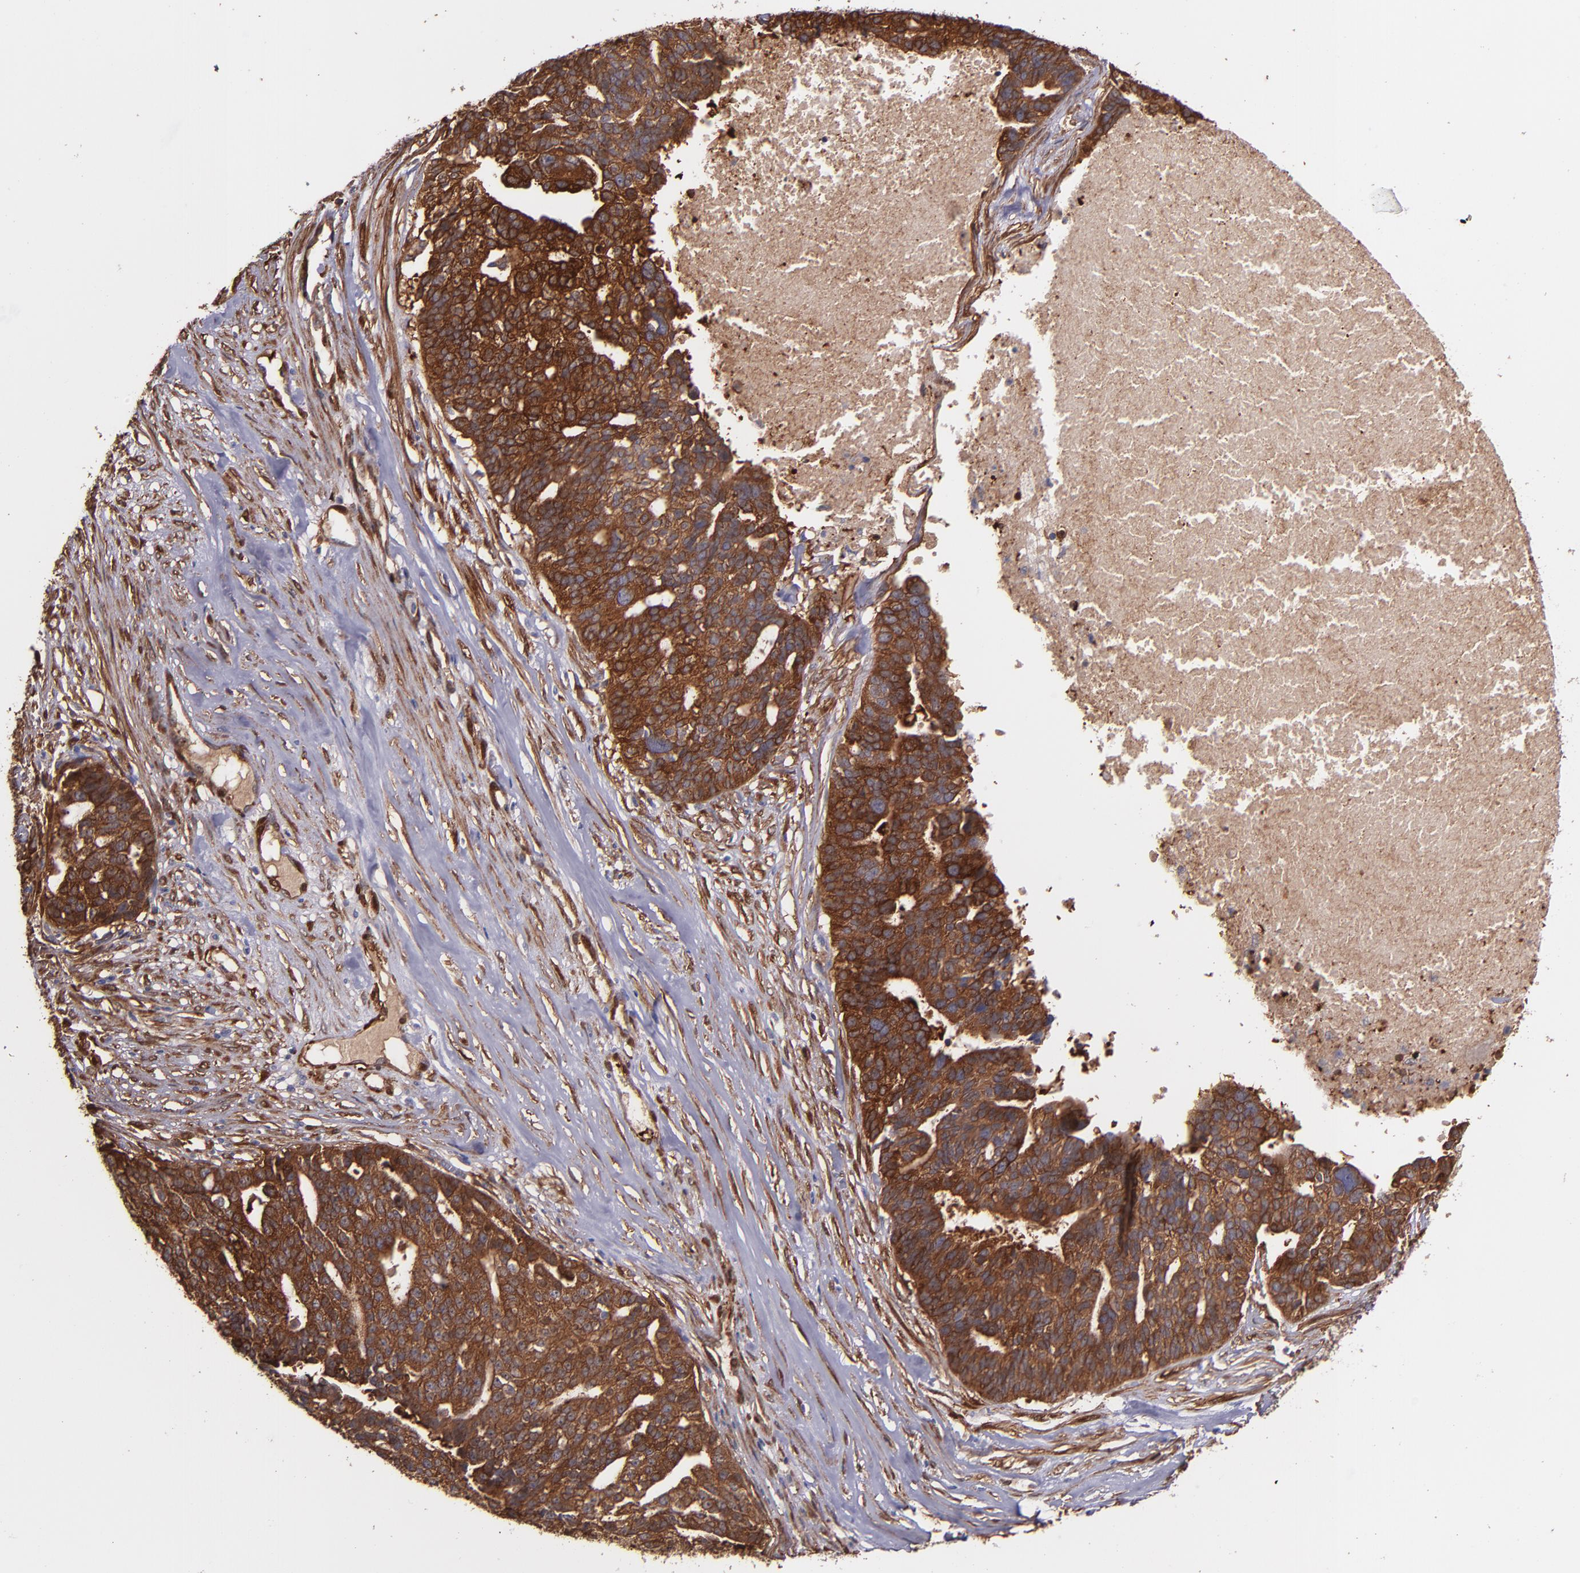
{"staining": {"intensity": "strong", "quantity": ">75%", "location": "cytoplasmic/membranous"}, "tissue": "ovarian cancer", "cell_type": "Tumor cells", "image_type": "cancer", "snomed": [{"axis": "morphology", "description": "Cystadenocarcinoma, serous, NOS"}, {"axis": "topography", "description": "Ovary"}], "caption": "Immunohistochemical staining of ovarian cancer reveals high levels of strong cytoplasmic/membranous staining in approximately >75% of tumor cells.", "gene": "VCL", "patient": {"sex": "female", "age": 59}}